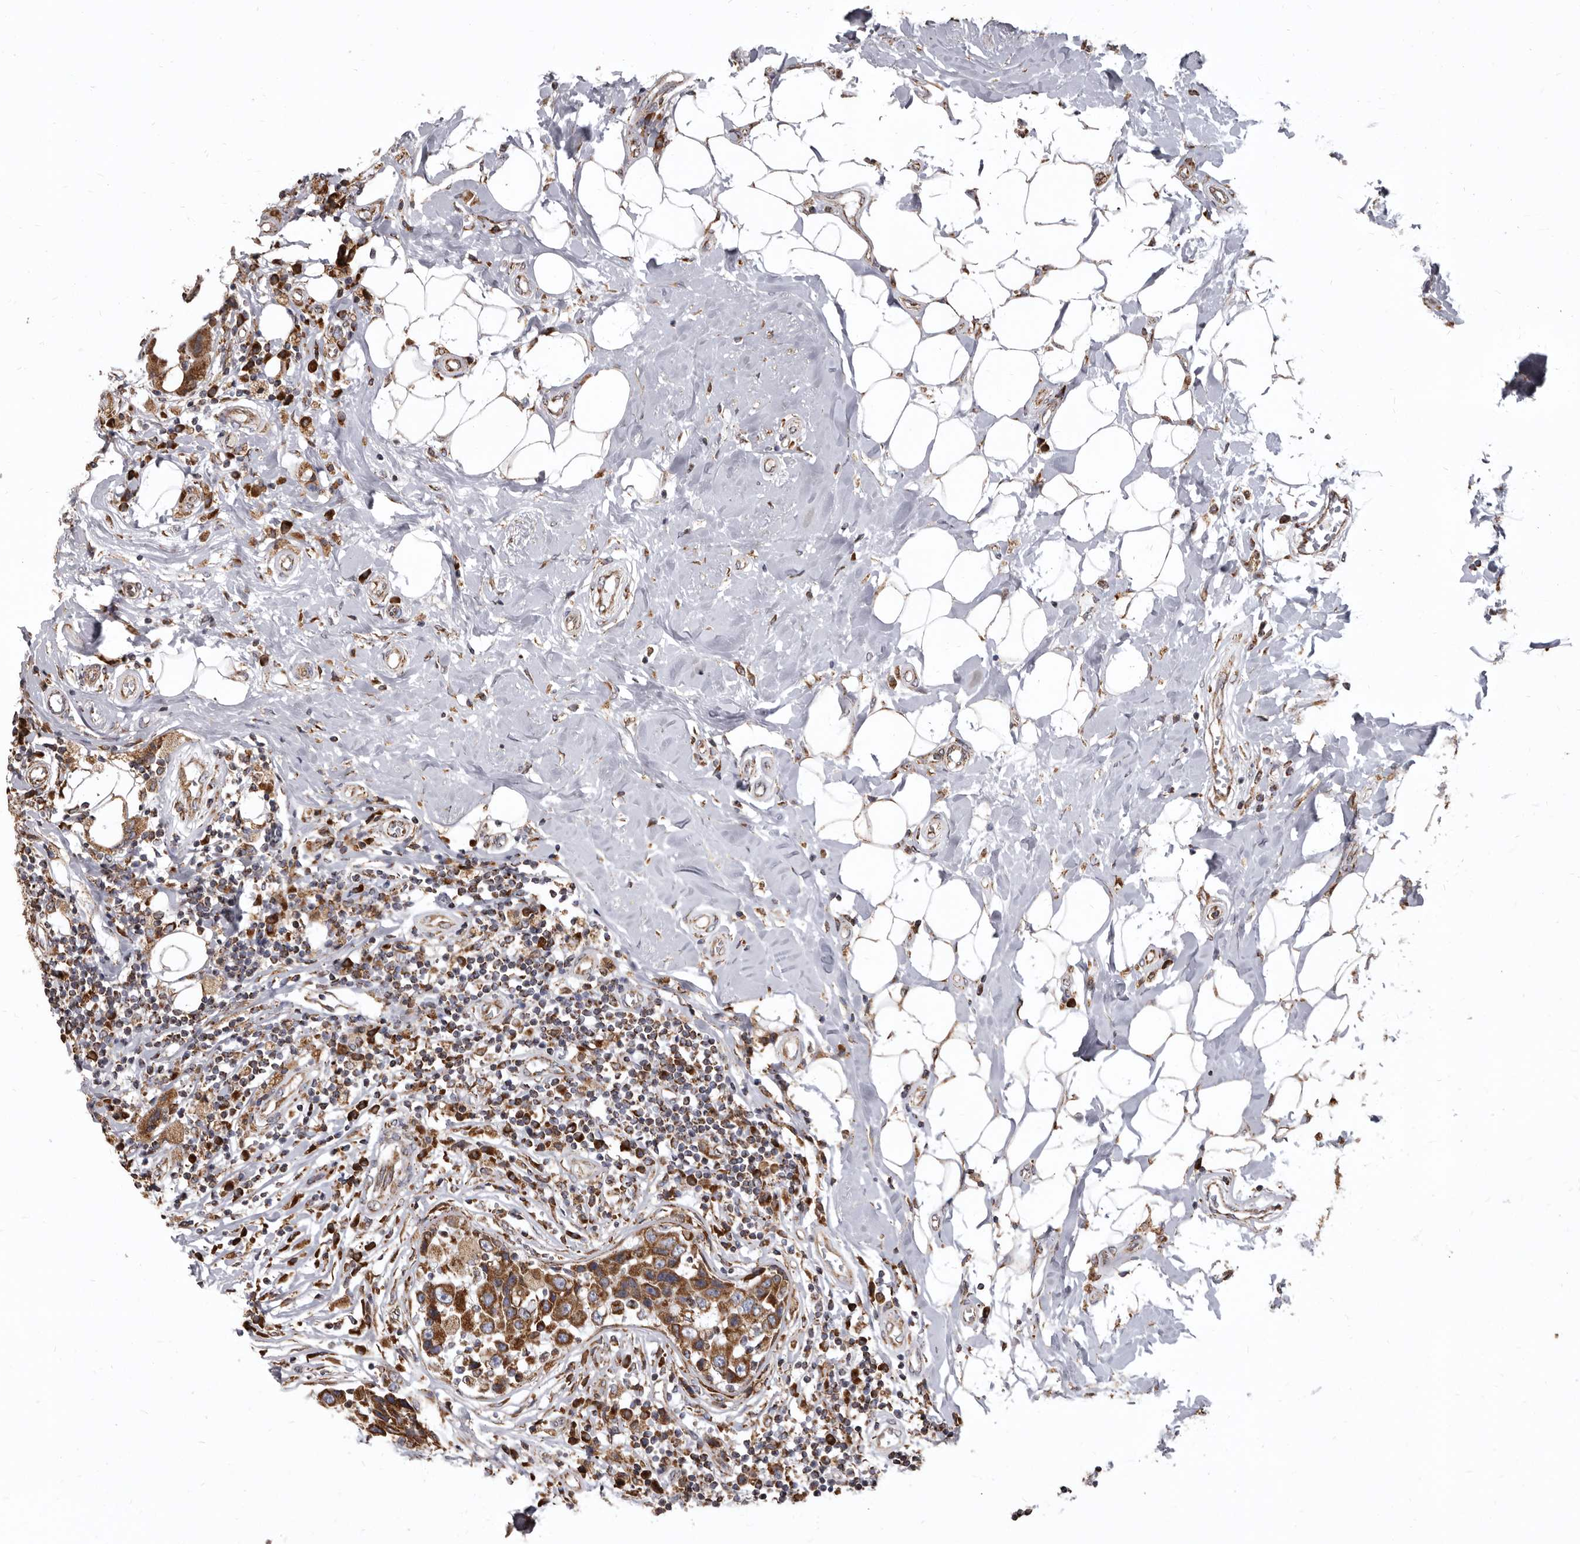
{"staining": {"intensity": "moderate", "quantity": ">75%", "location": "cytoplasmic/membranous"}, "tissue": "breast cancer", "cell_type": "Tumor cells", "image_type": "cancer", "snomed": [{"axis": "morphology", "description": "Duct carcinoma"}, {"axis": "topography", "description": "Breast"}], "caption": "A micrograph of human breast infiltrating ductal carcinoma stained for a protein displays moderate cytoplasmic/membranous brown staining in tumor cells.", "gene": "CDK5RAP3", "patient": {"sex": "female", "age": 27}}